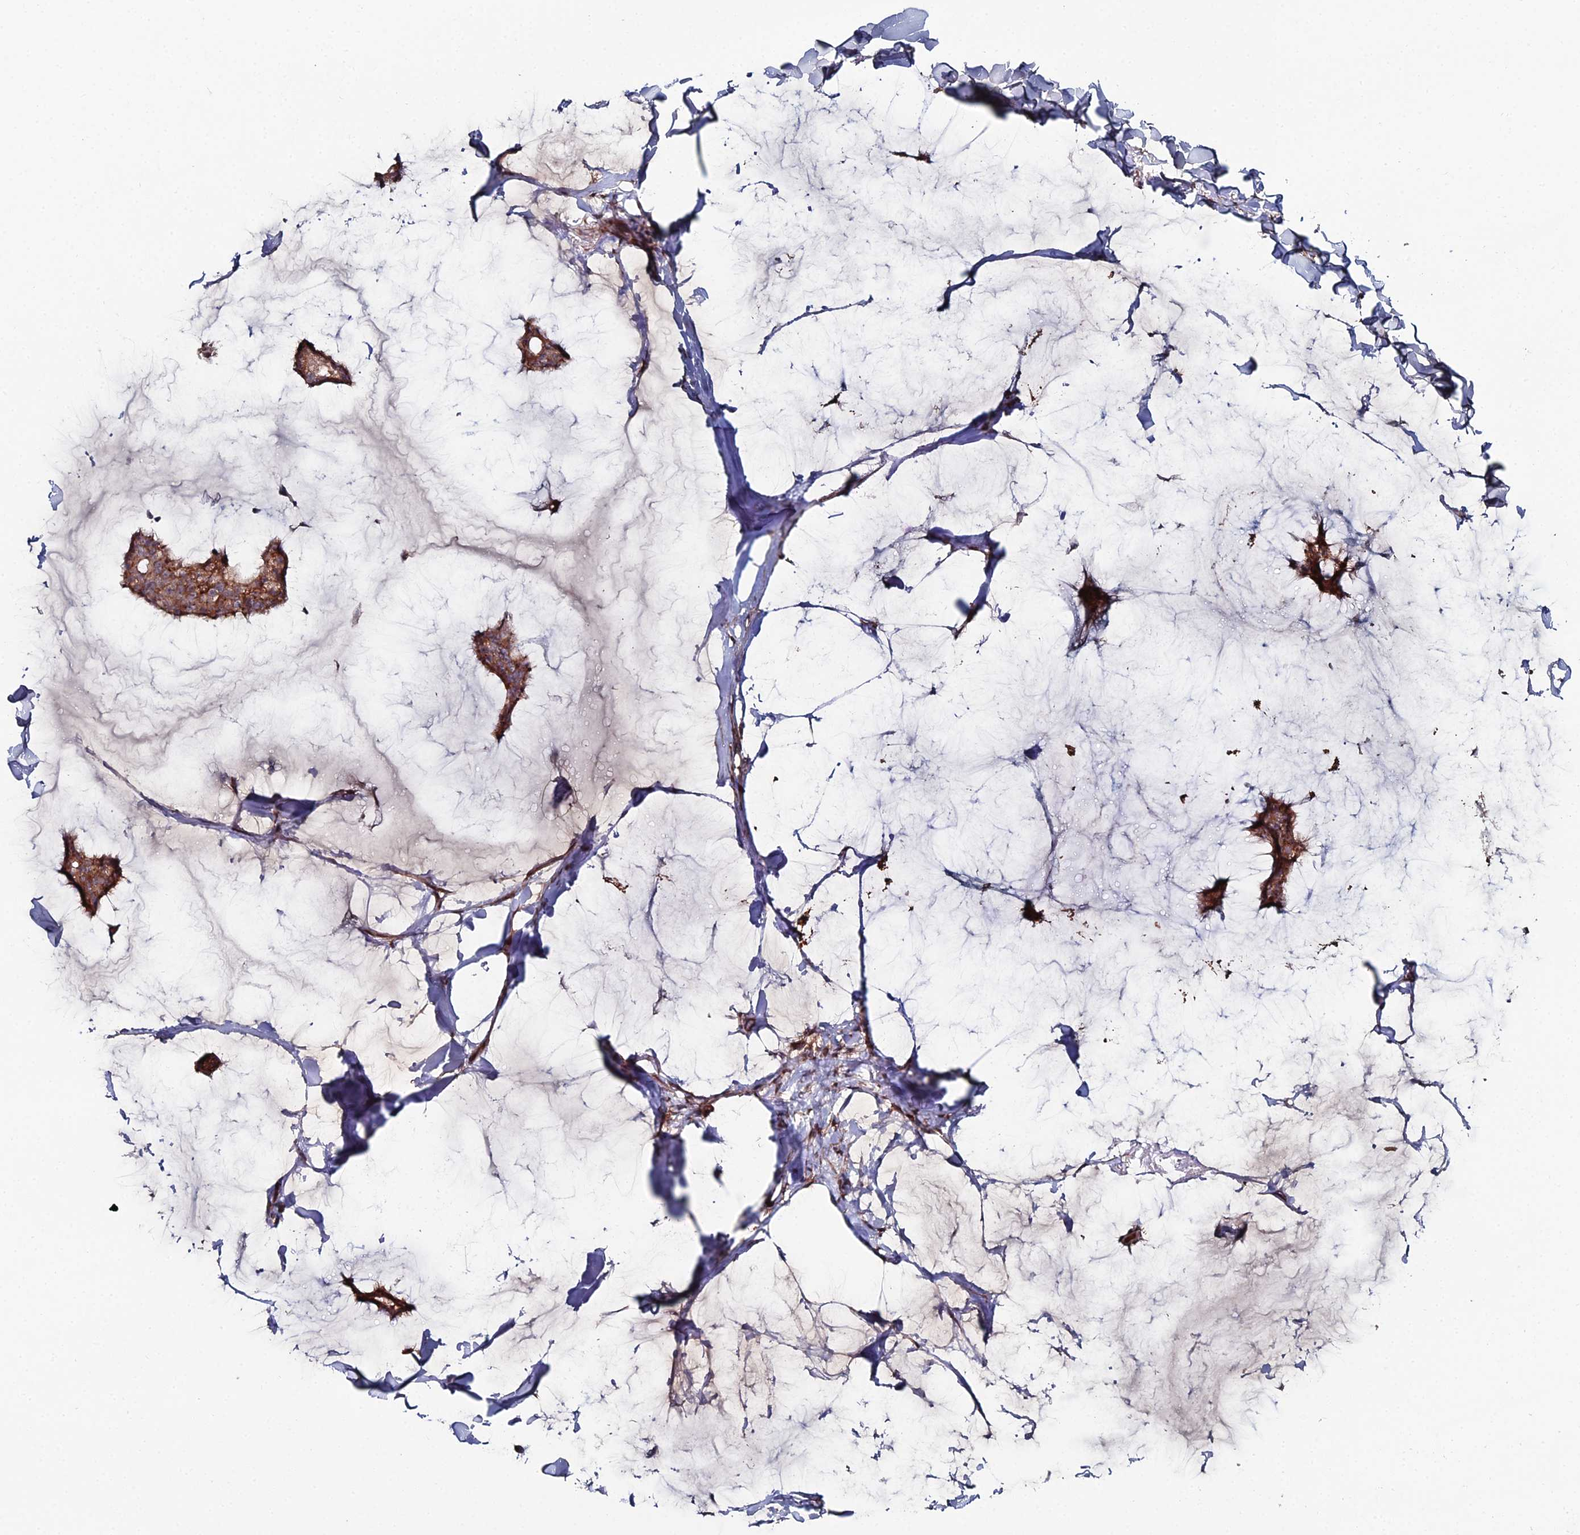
{"staining": {"intensity": "moderate", "quantity": ">75%", "location": "cytoplasmic/membranous"}, "tissue": "breast cancer", "cell_type": "Tumor cells", "image_type": "cancer", "snomed": [{"axis": "morphology", "description": "Duct carcinoma"}, {"axis": "topography", "description": "Breast"}], "caption": "There is medium levels of moderate cytoplasmic/membranous positivity in tumor cells of breast cancer (invasive ductal carcinoma), as demonstrated by immunohistochemical staining (brown color).", "gene": "SGMS1", "patient": {"sex": "female", "age": 93}}